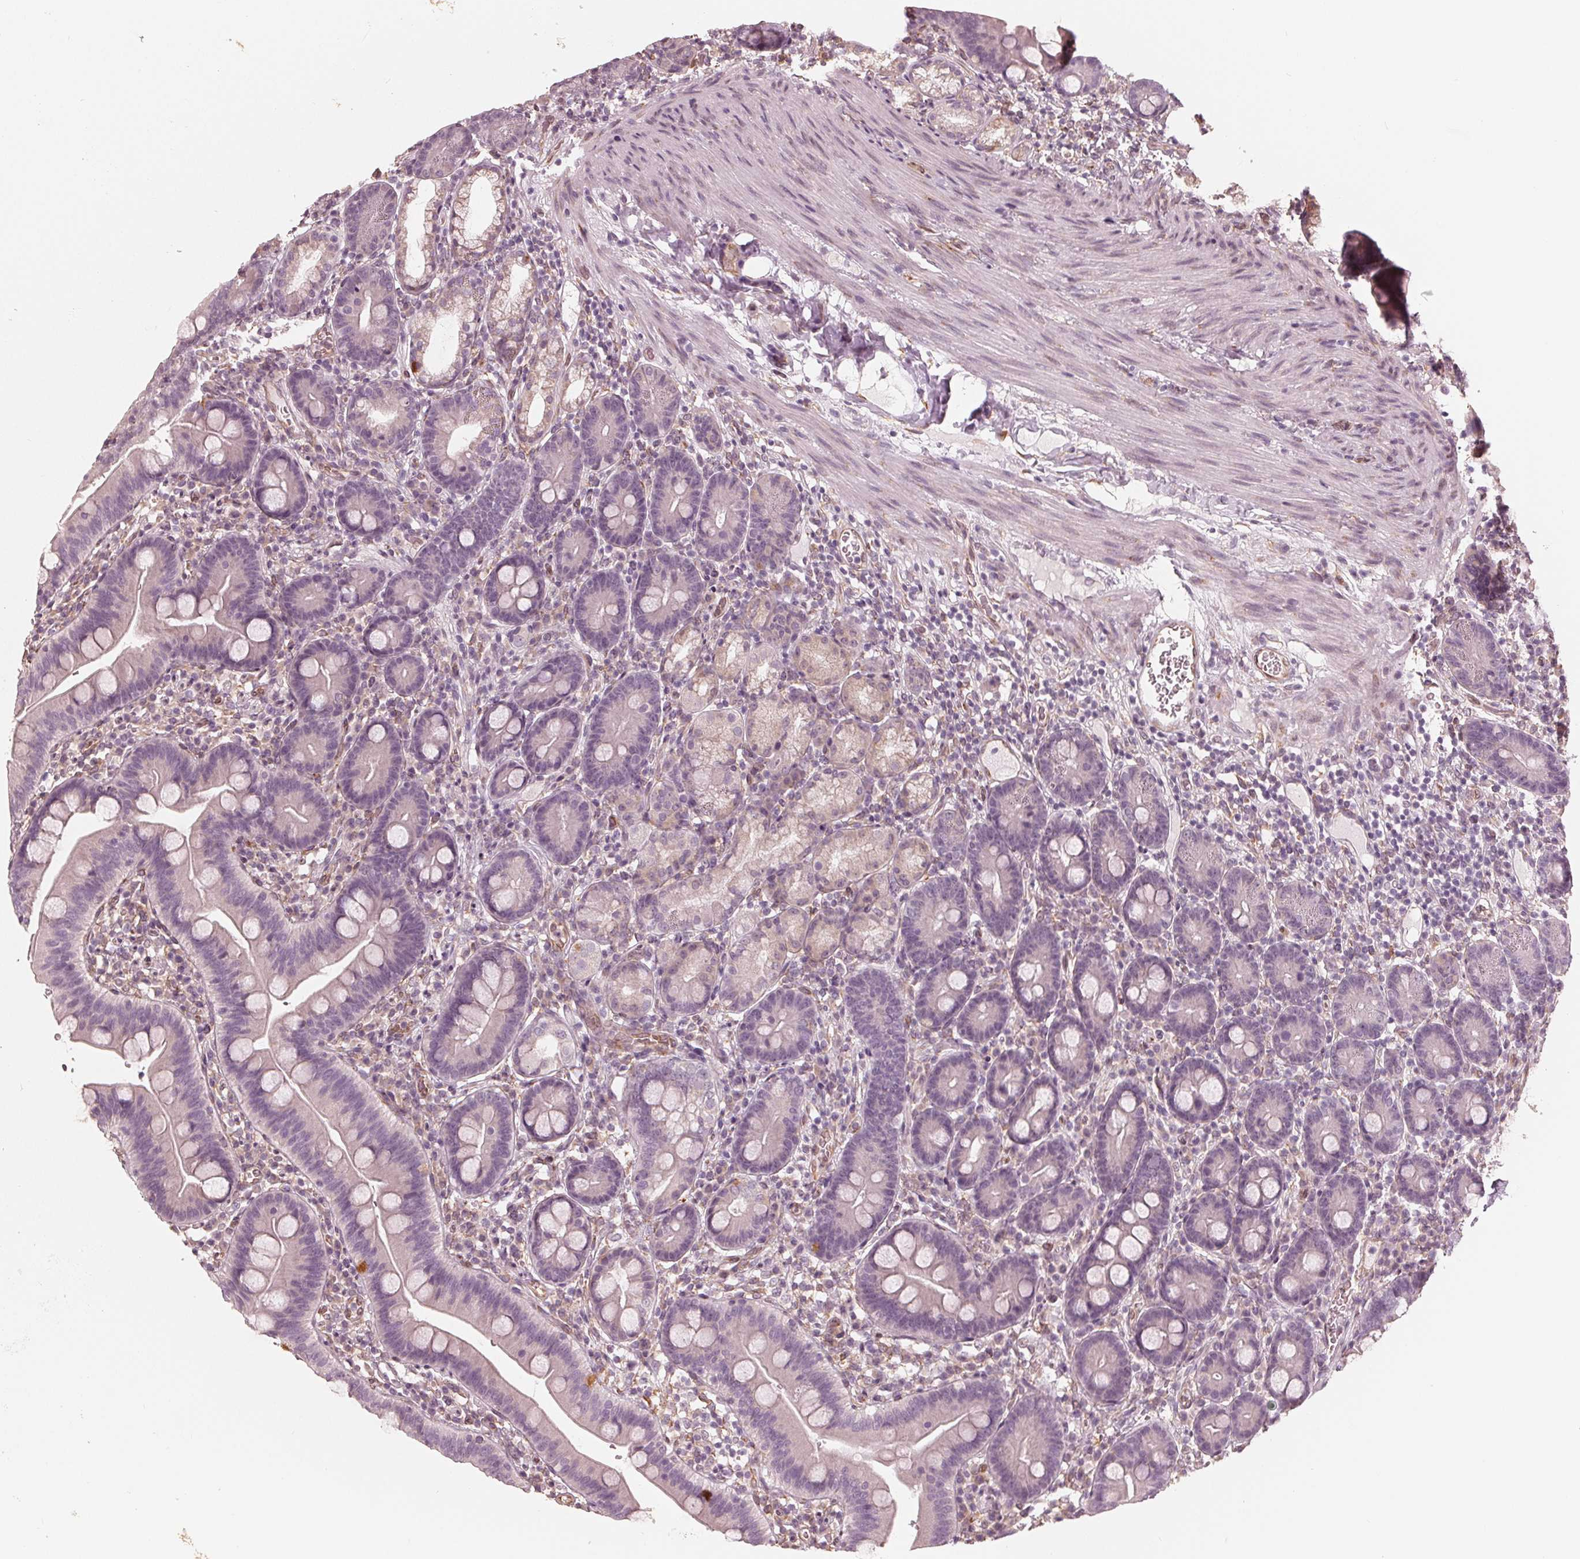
{"staining": {"intensity": "negative", "quantity": "none", "location": "none"}, "tissue": "duodenum", "cell_type": "Glandular cells", "image_type": "normal", "snomed": [{"axis": "morphology", "description": "Normal tissue, NOS"}, {"axis": "topography", "description": "Pancreas"}, {"axis": "topography", "description": "Duodenum"}], "caption": "Duodenum was stained to show a protein in brown. There is no significant expression in glandular cells. (DAB immunohistochemistry visualized using brightfield microscopy, high magnification).", "gene": "IKBIP", "patient": {"sex": "male", "age": 59}}